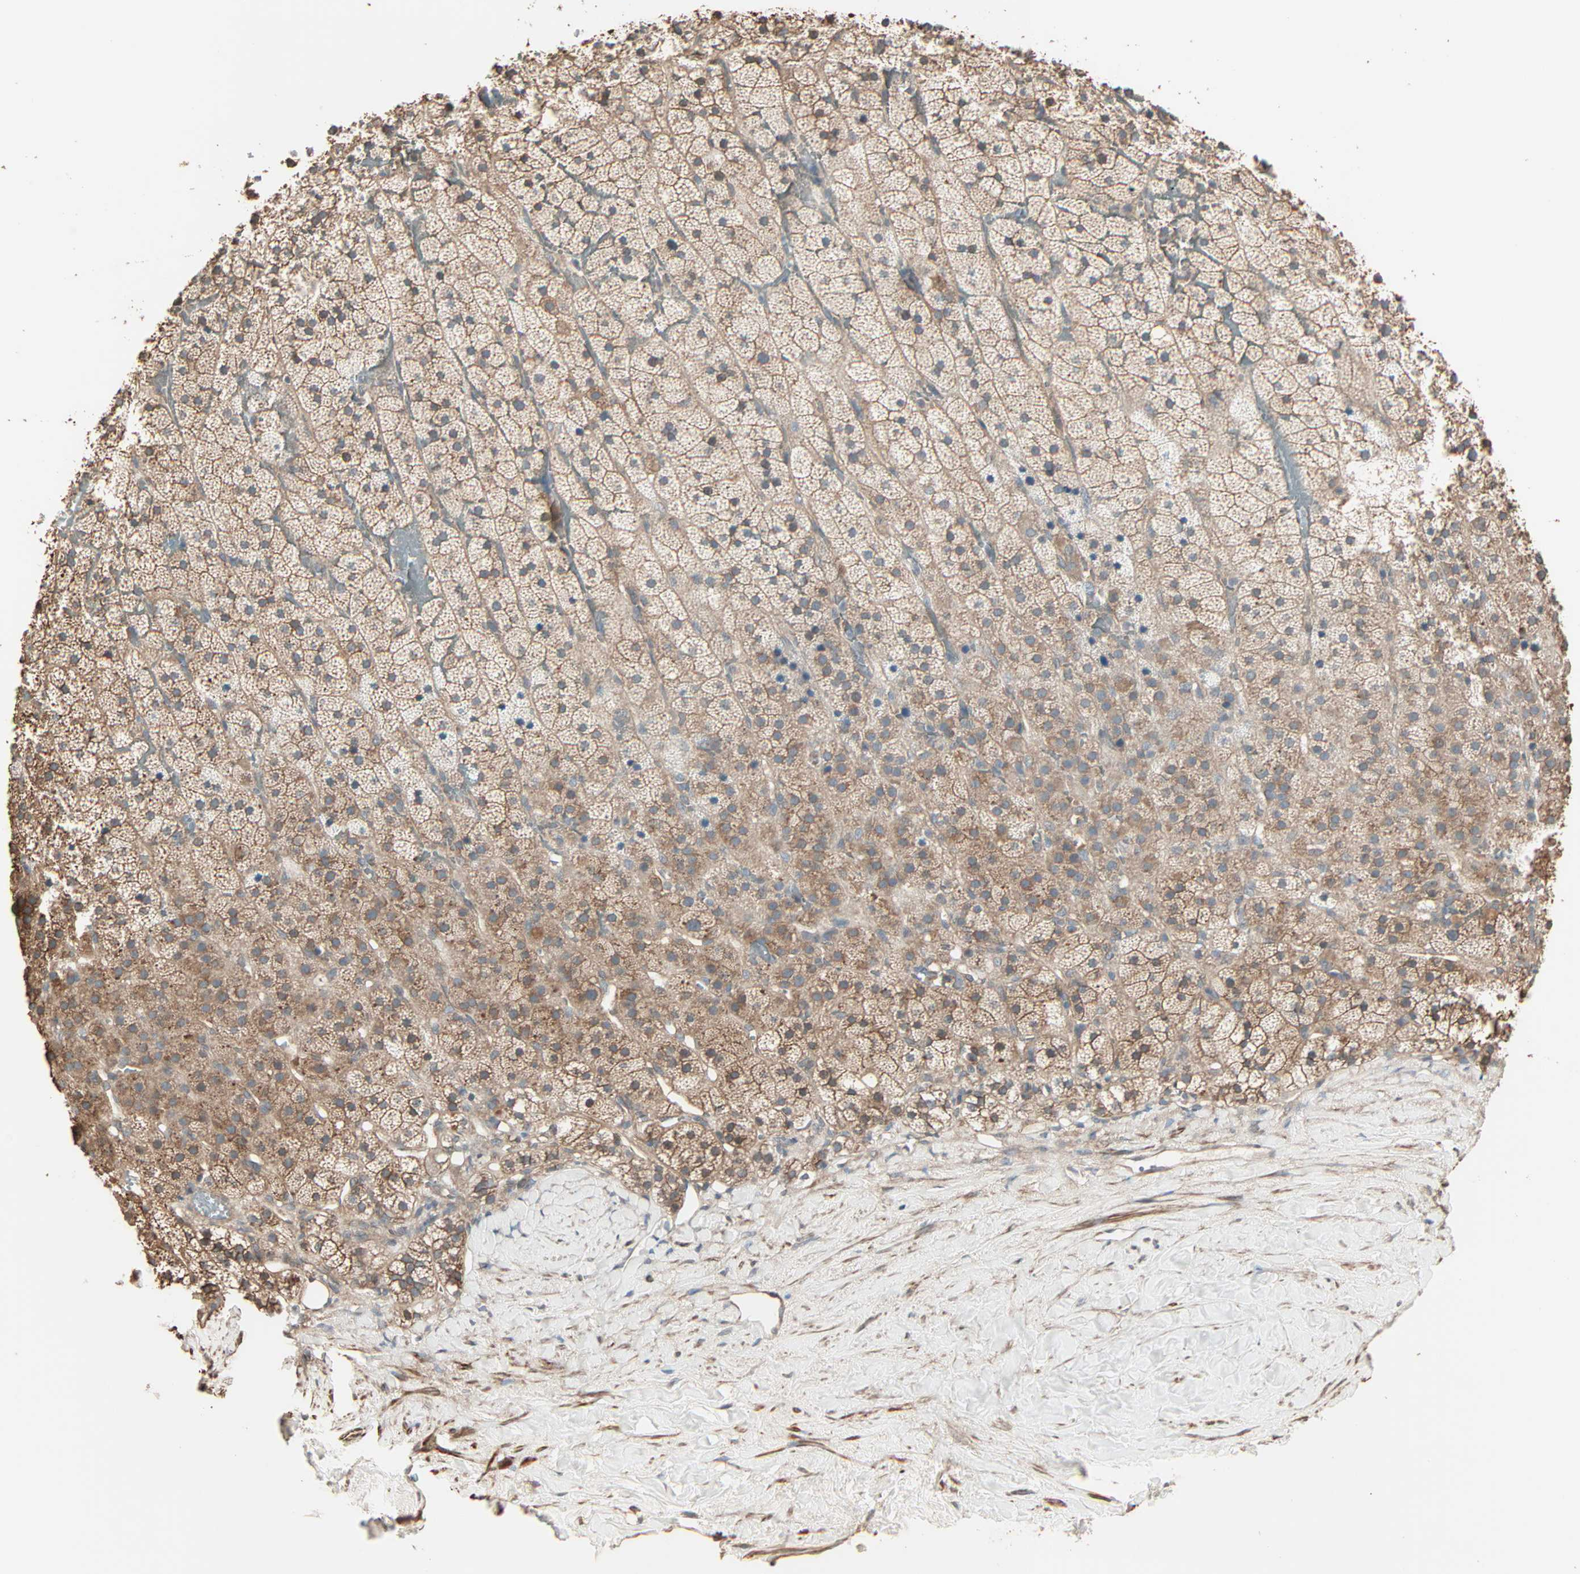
{"staining": {"intensity": "moderate", "quantity": "25%-75%", "location": "cytoplasmic/membranous"}, "tissue": "adrenal gland", "cell_type": "Glandular cells", "image_type": "normal", "snomed": [{"axis": "morphology", "description": "Normal tissue, NOS"}, {"axis": "topography", "description": "Adrenal gland"}], "caption": "The micrograph shows a brown stain indicating the presence of a protein in the cytoplasmic/membranous of glandular cells in adrenal gland. (Brightfield microscopy of DAB IHC at high magnification).", "gene": "GALNT3", "patient": {"sex": "male", "age": 35}}